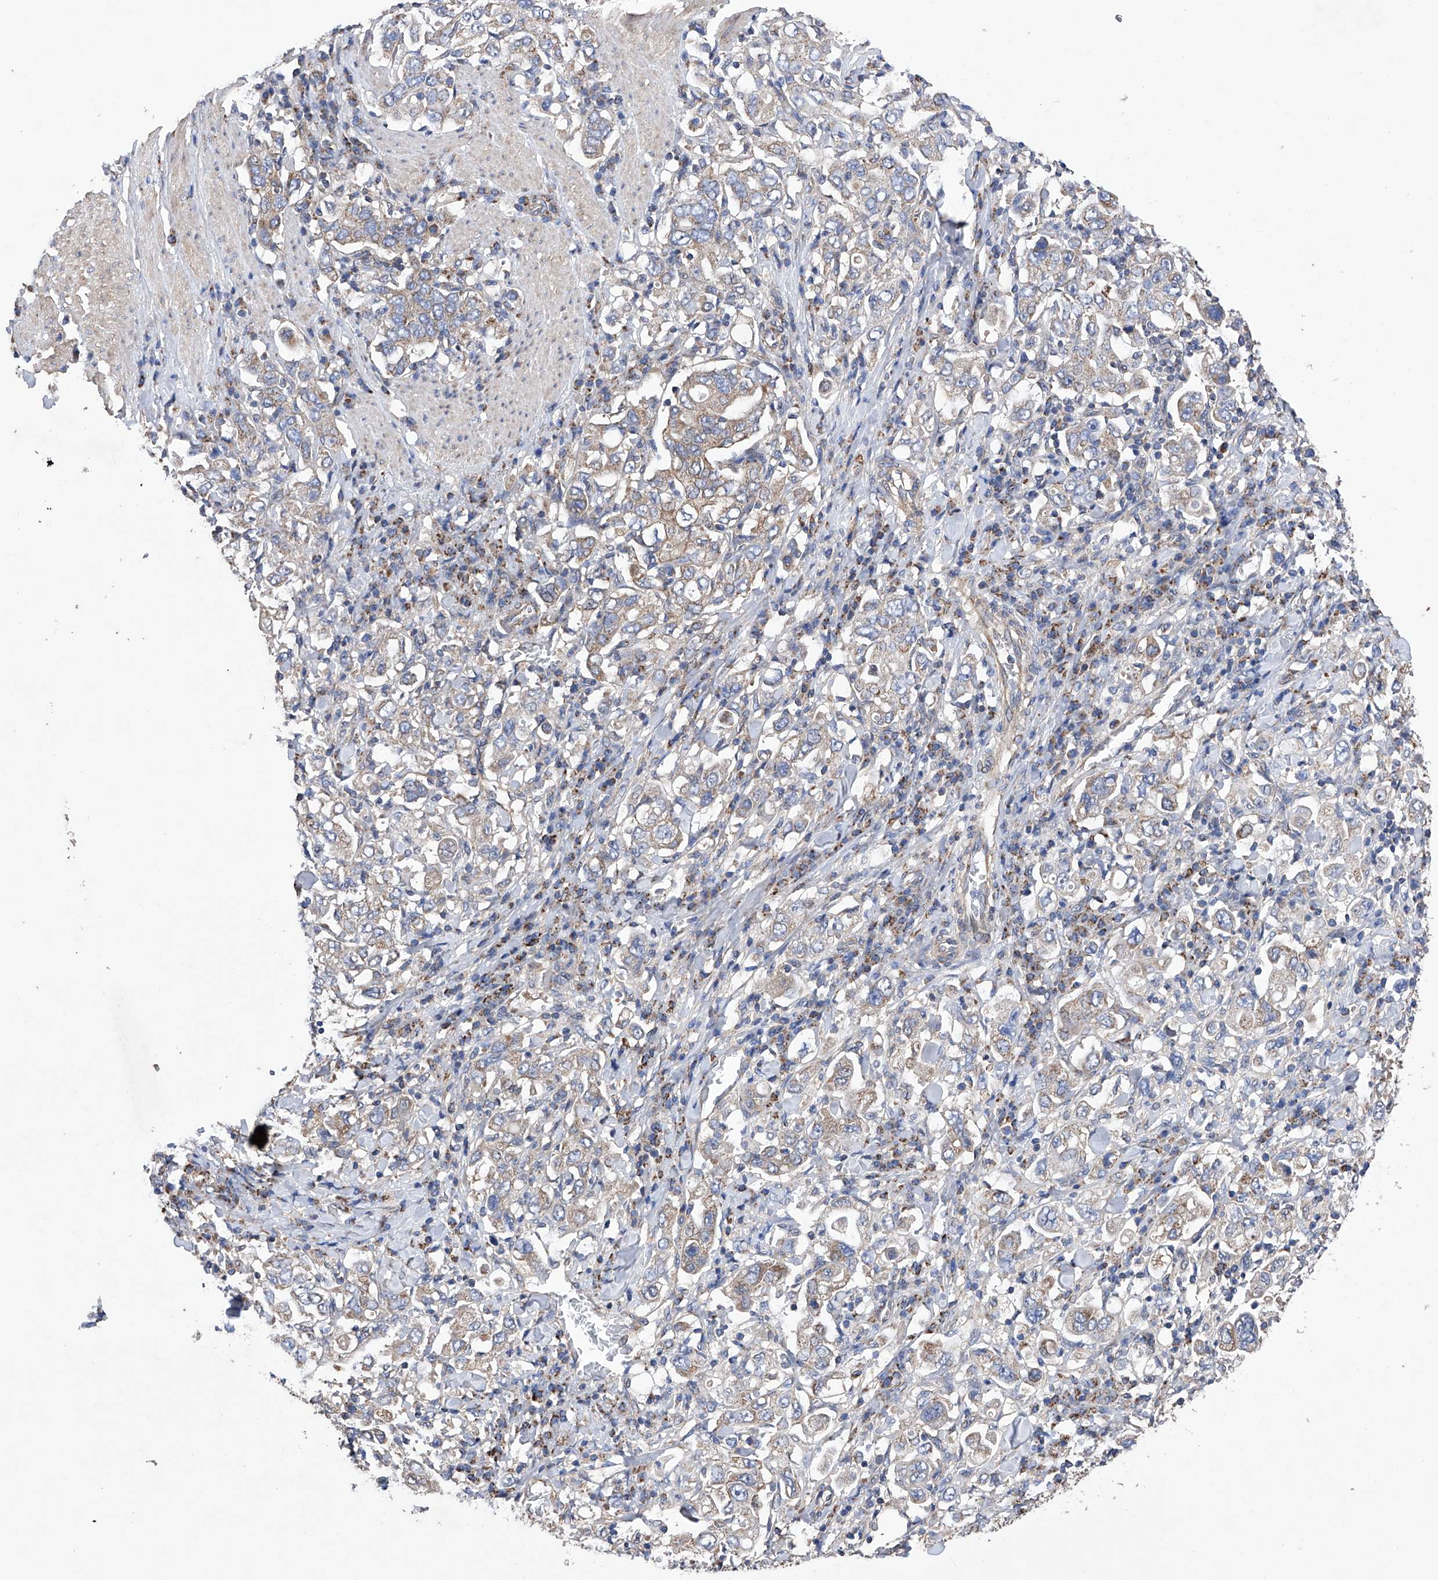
{"staining": {"intensity": "weak", "quantity": "25%-75%", "location": "cytoplasmic/membranous"}, "tissue": "stomach cancer", "cell_type": "Tumor cells", "image_type": "cancer", "snomed": [{"axis": "morphology", "description": "Adenocarcinoma, NOS"}, {"axis": "topography", "description": "Stomach, upper"}], "caption": "A low amount of weak cytoplasmic/membranous positivity is seen in approximately 25%-75% of tumor cells in stomach adenocarcinoma tissue.", "gene": "EFCAB2", "patient": {"sex": "male", "age": 62}}